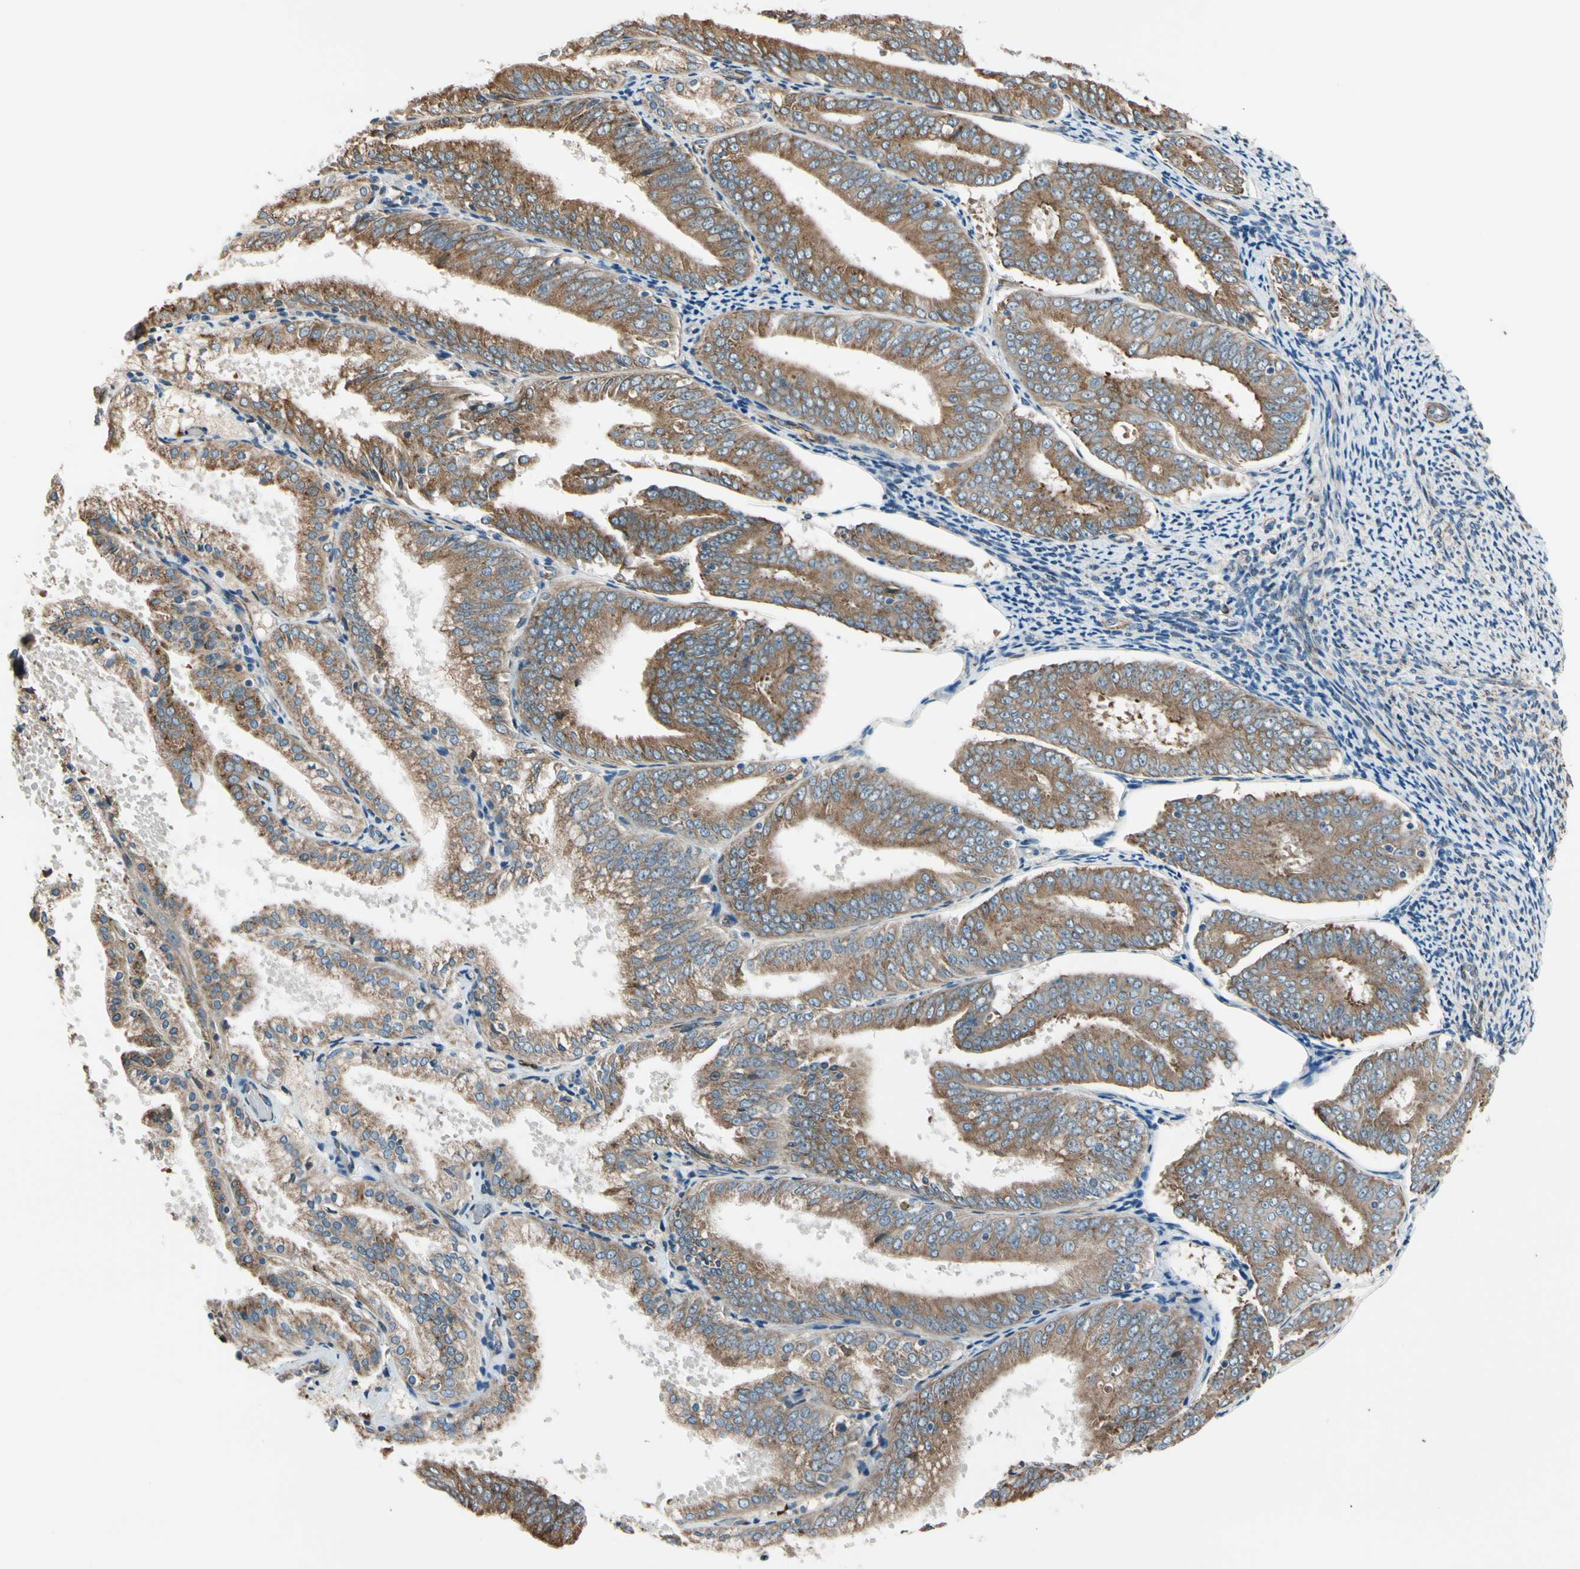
{"staining": {"intensity": "strong", "quantity": ">75%", "location": "cytoplasmic/membranous"}, "tissue": "endometrial cancer", "cell_type": "Tumor cells", "image_type": "cancer", "snomed": [{"axis": "morphology", "description": "Adenocarcinoma, NOS"}, {"axis": "topography", "description": "Endometrium"}], "caption": "Immunohistochemical staining of endometrial adenocarcinoma exhibits high levels of strong cytoplasmic/membranous protein positivity in about >75% of tumor cells.", "gene": "LIMK2", "patient": {"sex": "female", "age": 63}}